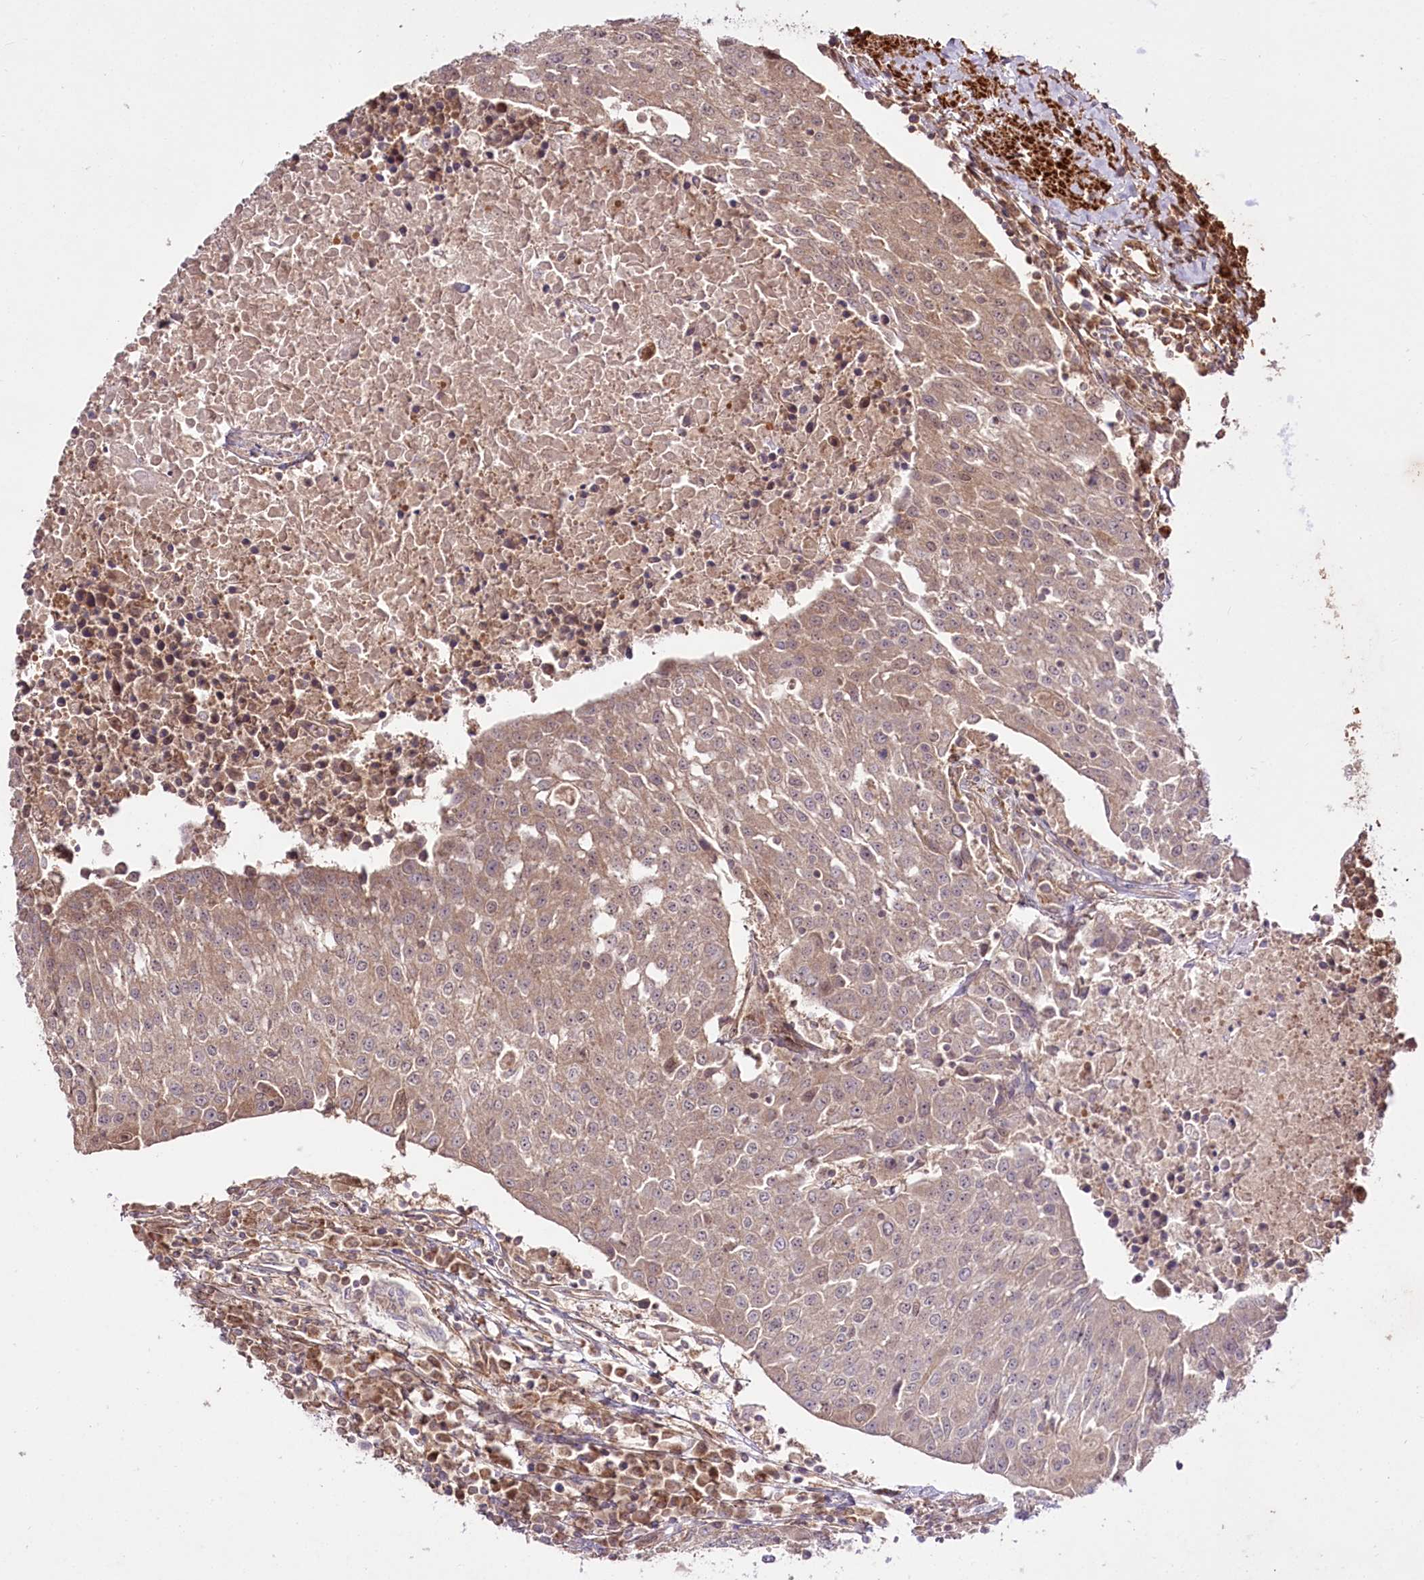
{"staining": {"intensity": "weak", "quantity": ">75%", "location": "cytoplasmic/membranous"}, "tissue": "urothelial cancer", "cell_type": "Tumor cells", "image_type": "cancer", "snomed": [{"axis": "morphology", "description": "Urothelial carcinoma, High grade"}, {"axis": "topography", "description": "Urinary bladder"}], "caption": "Immunohistochemistry (IHC) of high-grade urothelial carcinoma shows low levels of weak cytoplasmic/membranous positivity in approximately >75% of tumor cells. (DAB IHC, brown staining for protein, blue staining for nuclei).", "gene": "REXO2", "patient": {"sex": "female", "age": 85}}